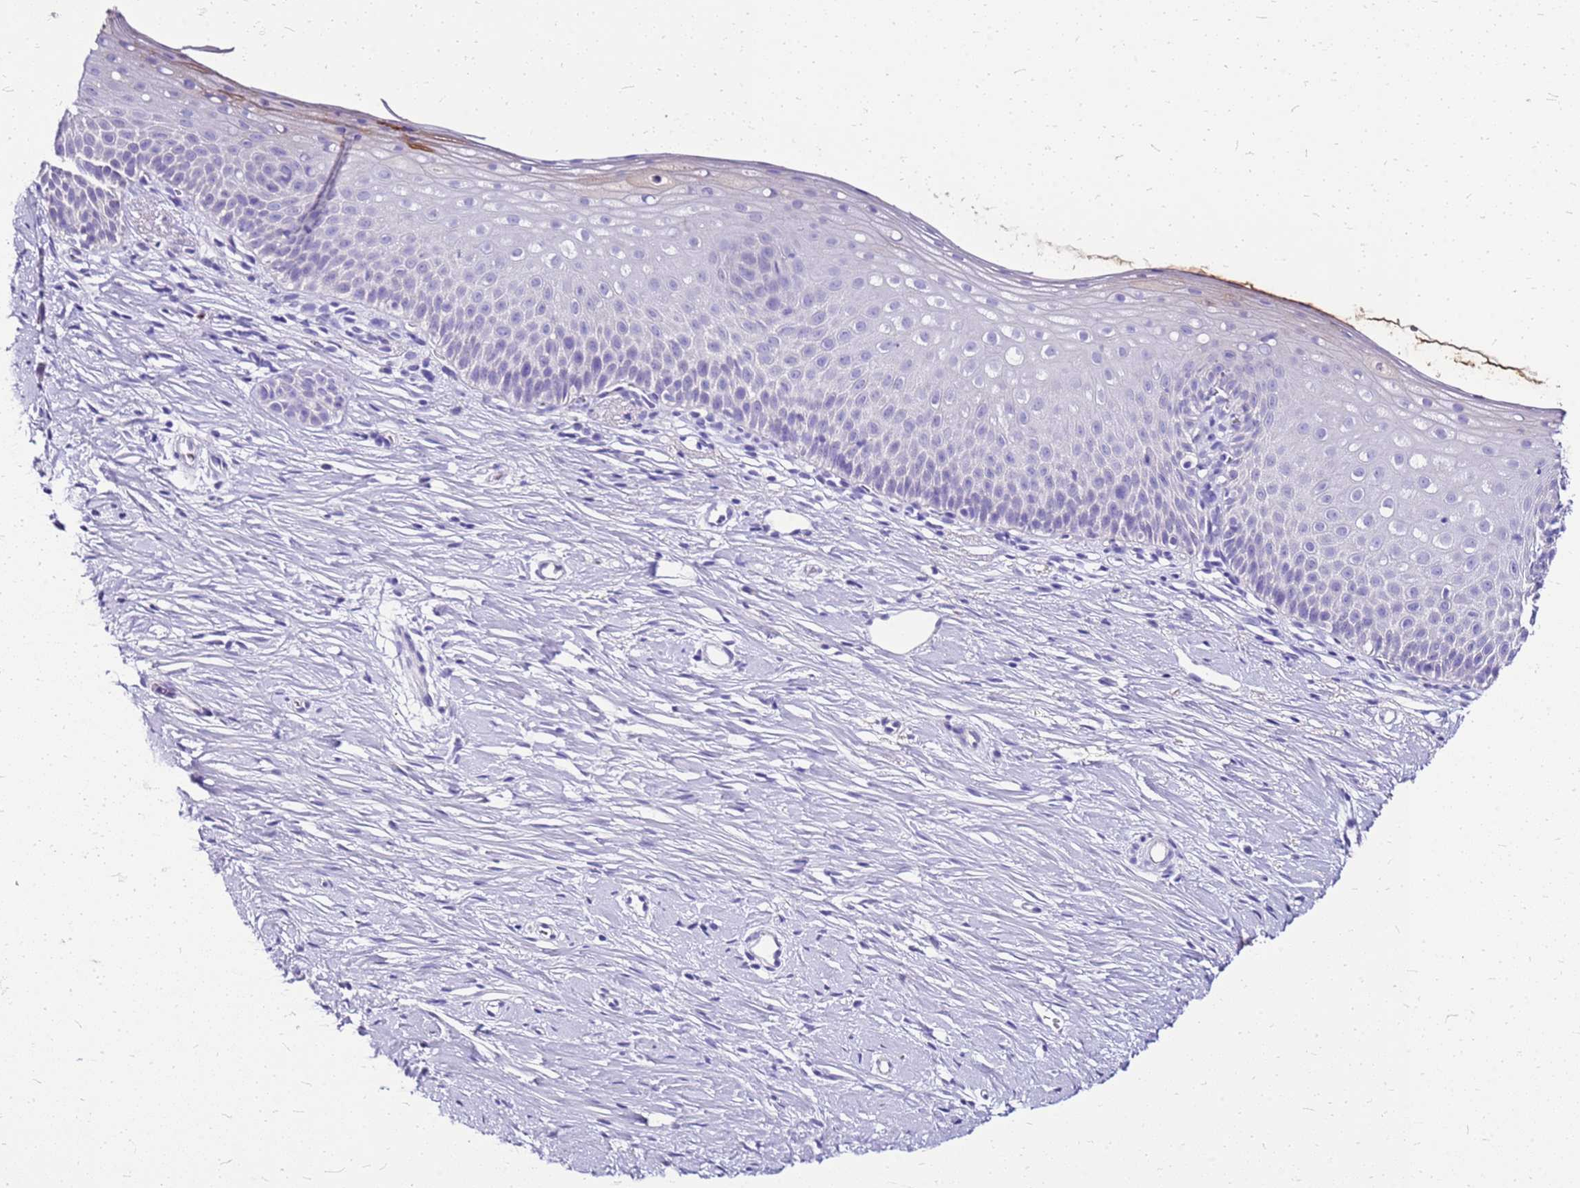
{"staining": {"intensity": "strong", "quantity": "25%-75%", "location": "cytoplasmic/membranous"}, "tissue": "cervix", "cell_type": "Glandular cells", "image_type": "normal", "snomed": [{"axis": "morphology", "description": "Normal tissue, NOS"}, {"axis": "topography", "description": "Cervix"}], "caption": "Immunohistochemistry (IHC) of unremarkable human cervix reveals high levels of strong cytoplasmic/membranous expression in approximately 25%-75% of glandular cells.", "gene": "DCDC2B", "patient": {"sex": "female", "age": 57}}